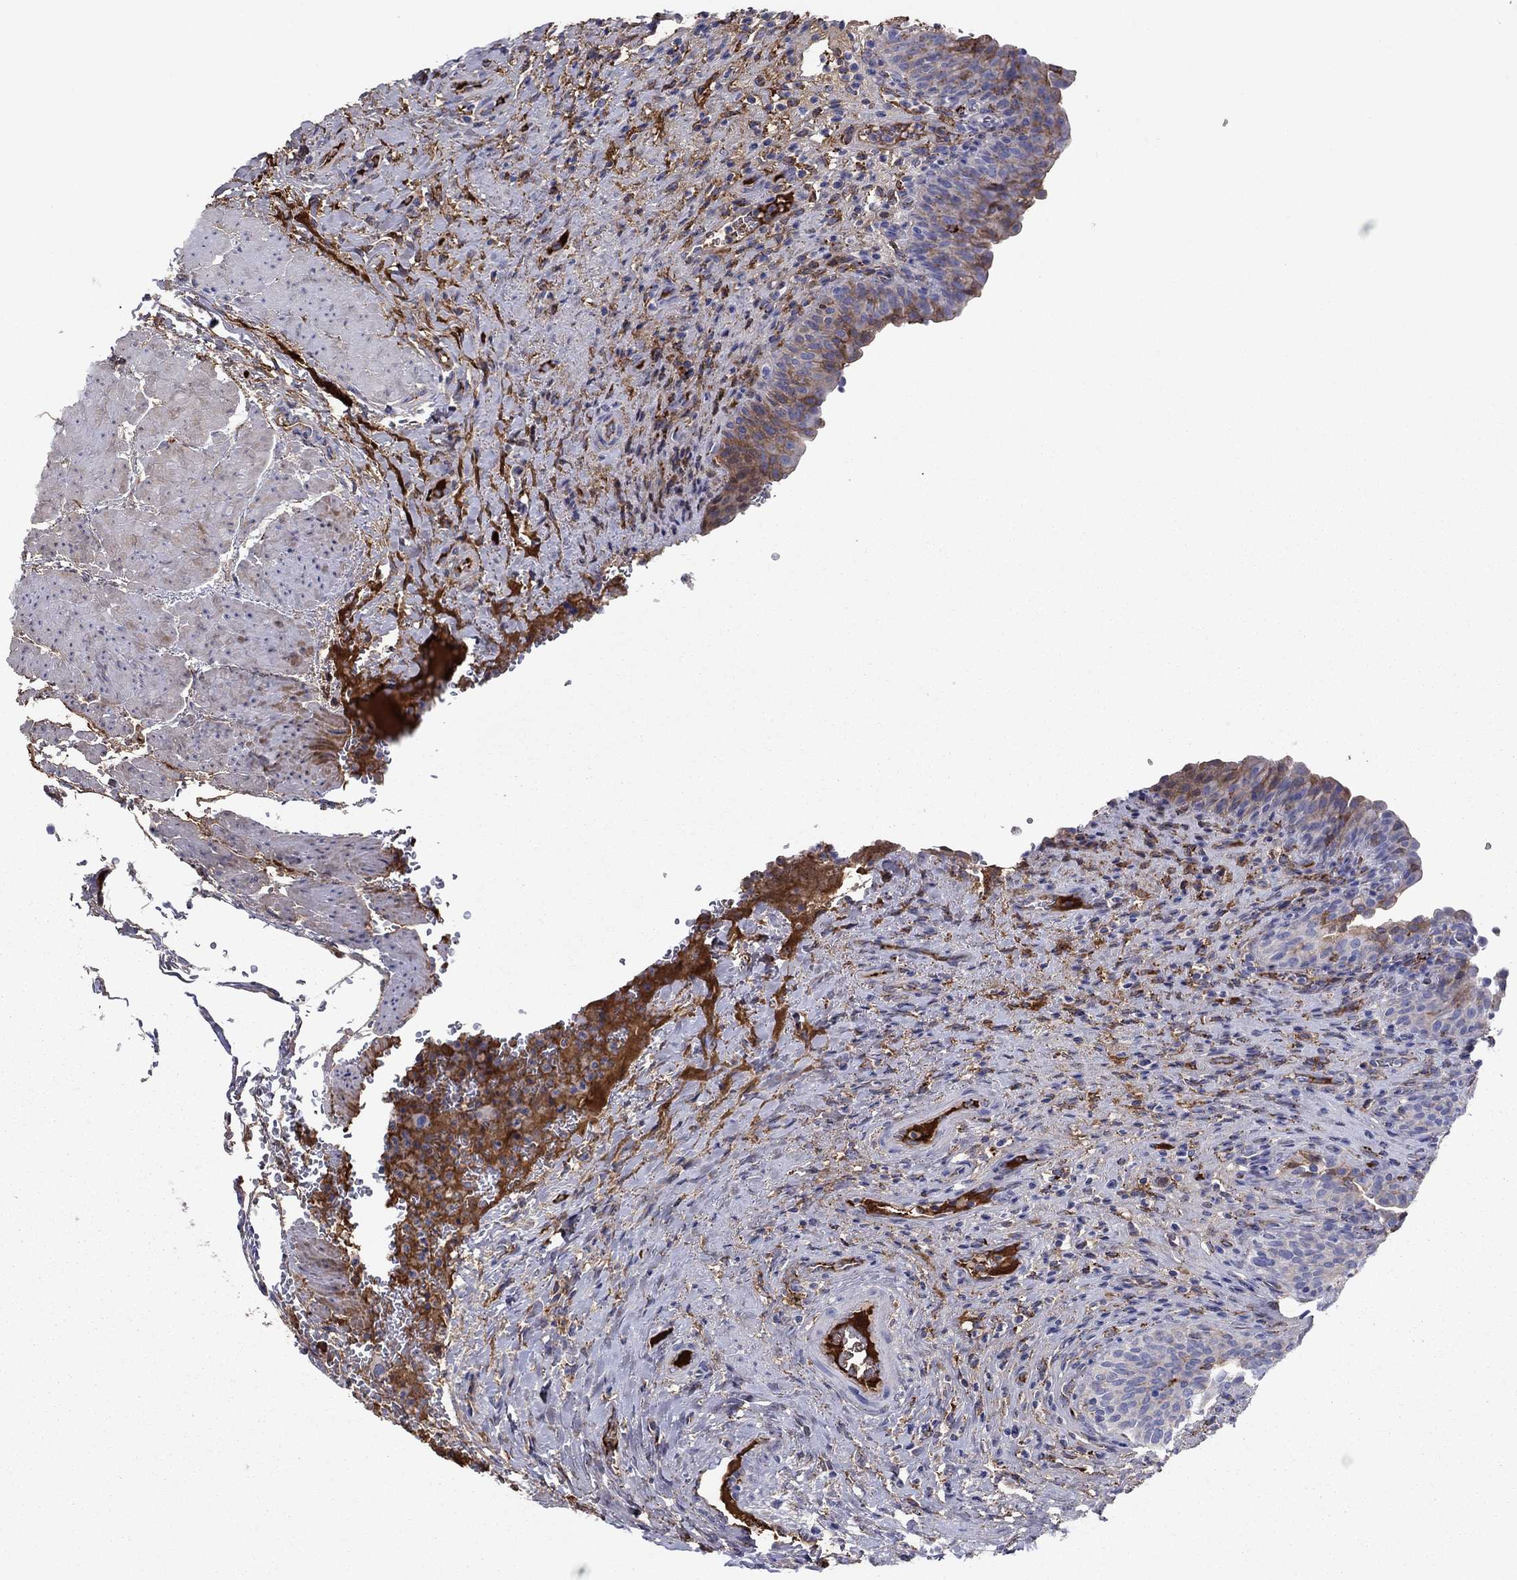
{"staining": {"intensity": "strong", "quantity": "<25%", "location": "cytoplasmic/membranous"}, "tissue": "urinary bladder", "cell_type": "Urothelial cells", "image_type": "normal", "snomed": [{"axis": "morphology", "description": "Normal tissue, NOS"}, {"axis": "topography", "description": "Urinary bladder"}], "caption": "Urinary bladder stained for a protein shows strong cytoplasmic/membranous positivity in urothelial cells. (Brightfield microscopy of DAB IHC at high magnification).", "gene": "HPX", "patient": {"sex": "male", "age": 66}}